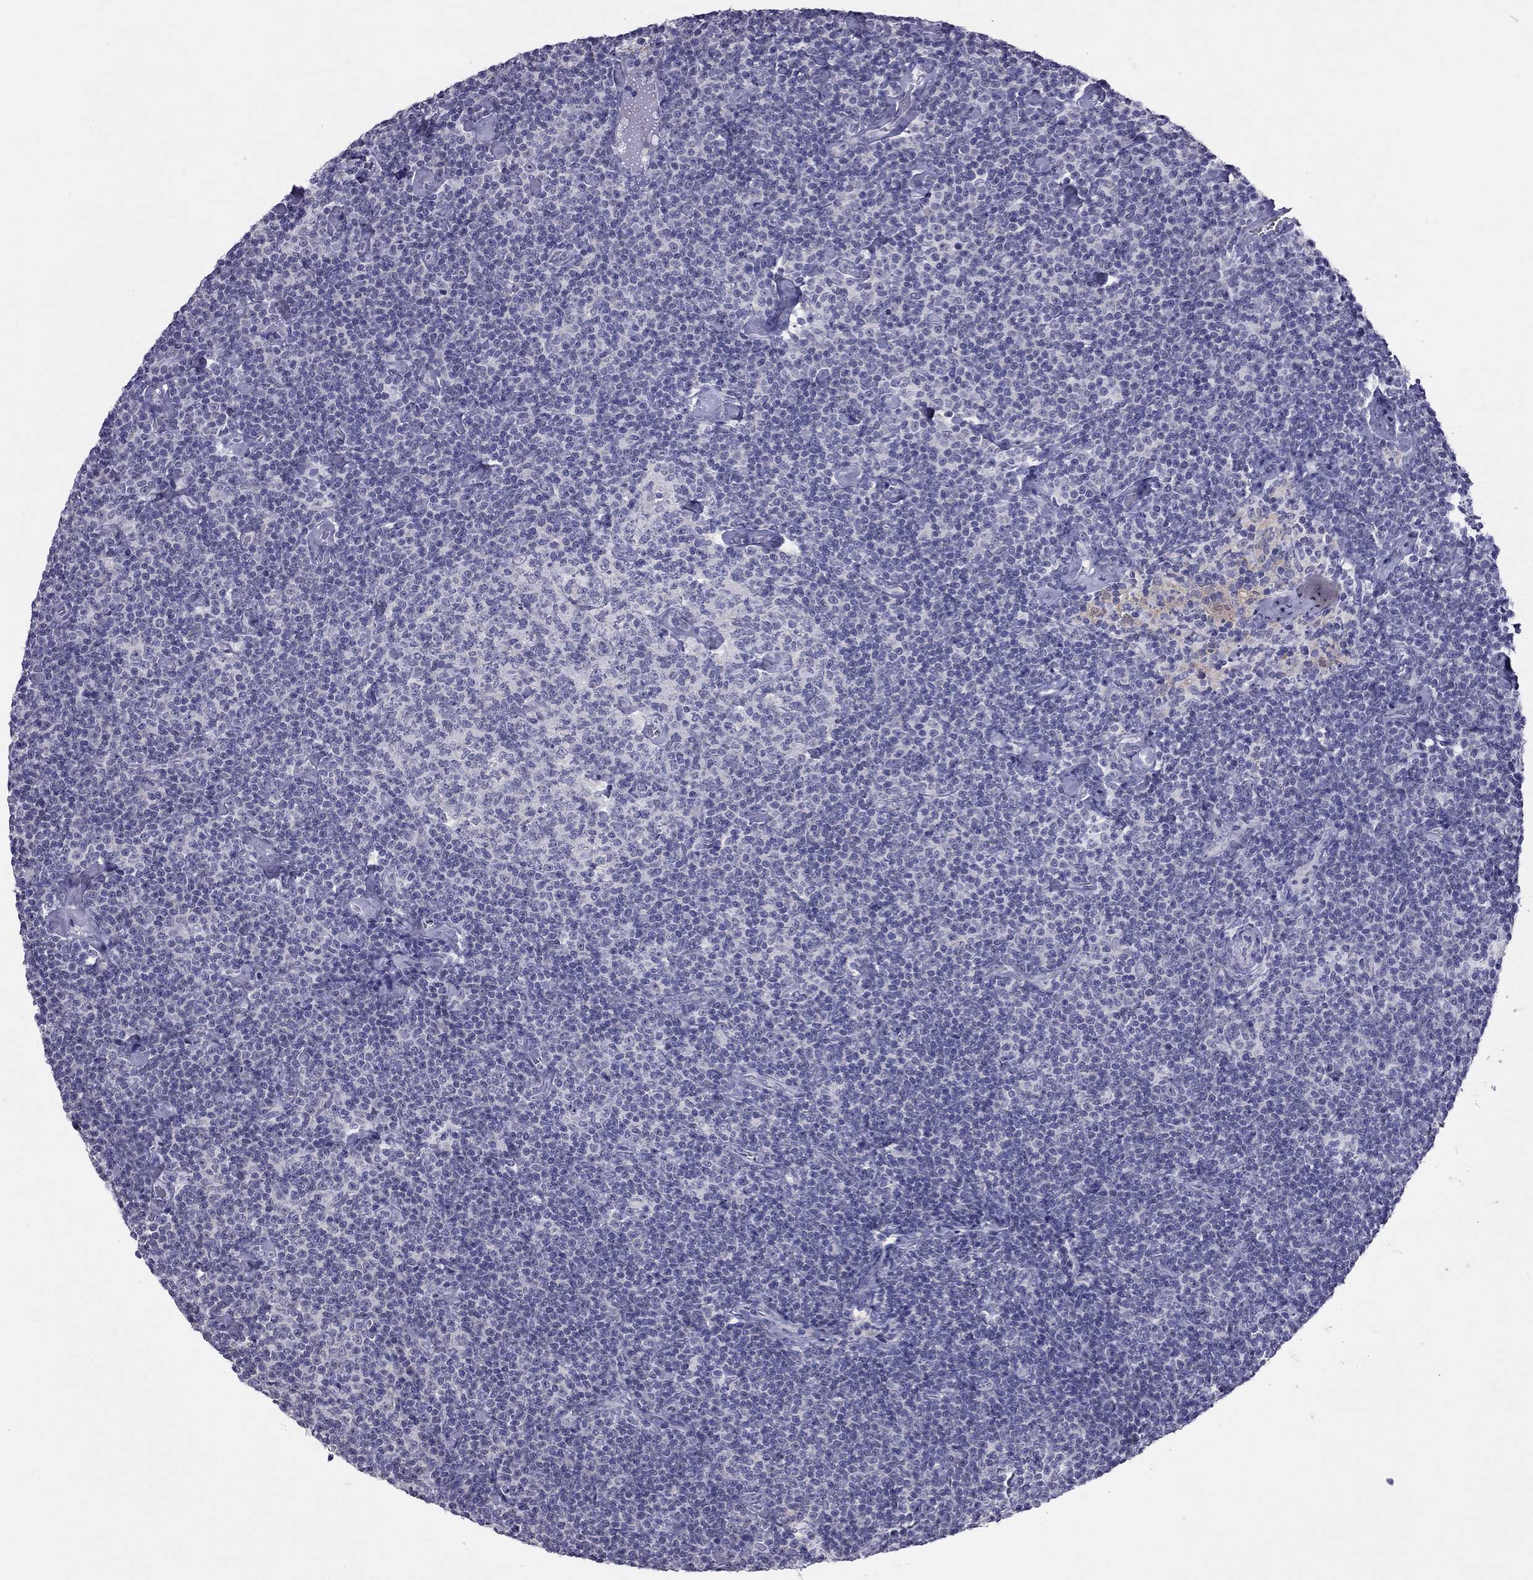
{"staining": {"intensity": "negative", "quantity": "none", "location": "none"}, "tissue": "lymphoma", "cell_type": "Tumor cells", "image_type": "cancer", "snomed": [{"axis": "morphology", "description": "Malignant lymphoma, non-Hodgkin's type, Low grade"}, {"axis": "topography", "description": "Lymph node"}], "caption": "Immunohistochemical staining of human lymphoma demonstrates no significant positivity in tumor cells. (DAB immunohistochemistry, high magnification).", "gene": "PPP1R3A", "patient": {"sex": "male", "age": 81}}